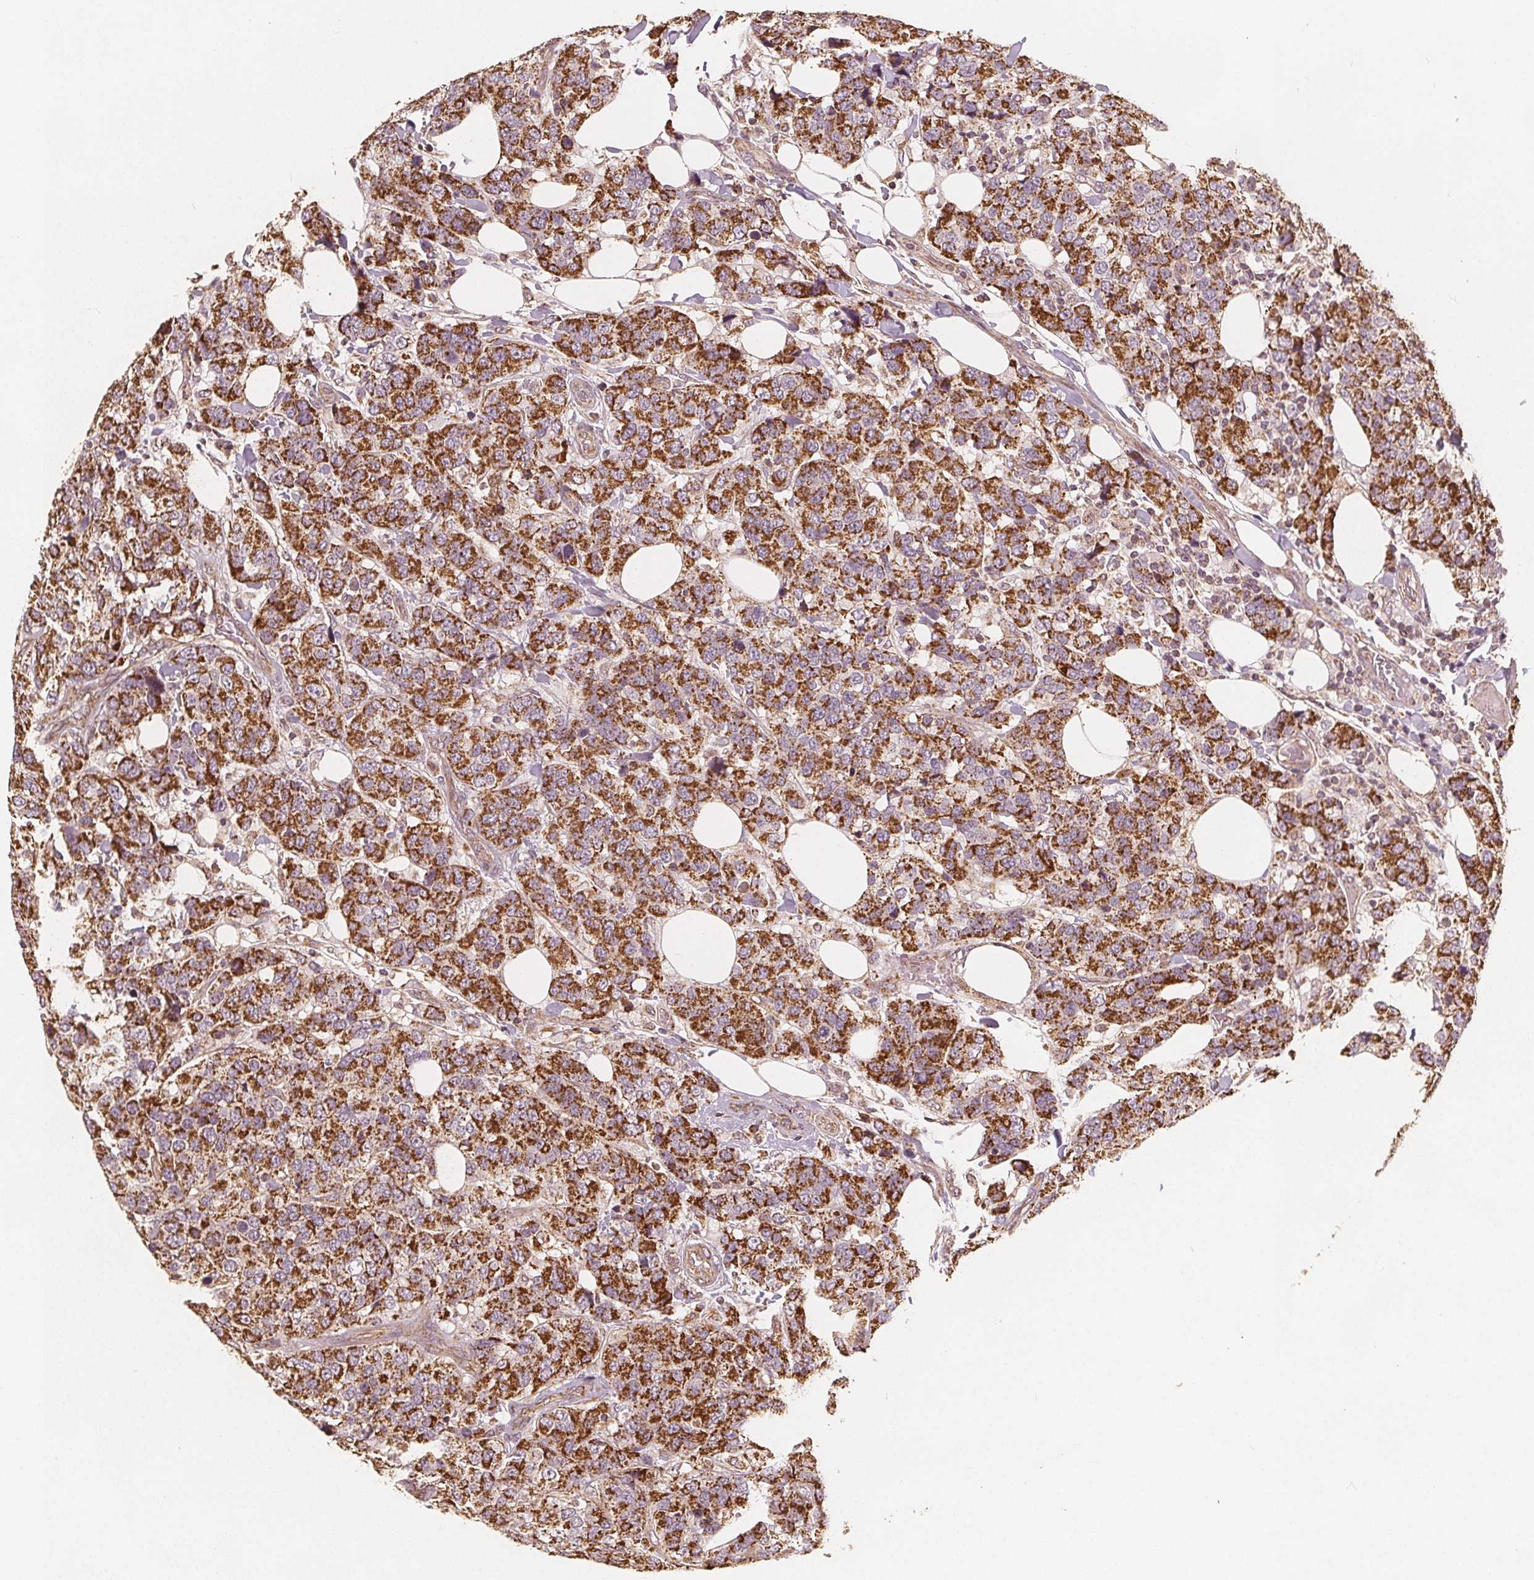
{"staining": {"intensity": "moderate", "quantity": ">75%", "location": "cytoplasmic/membranous"}, "tissue": "breast cancer", "cell_type": "Tumor cells", "image_type": "cancer", "snomed": [{"axis": "morphology", "description": "Lobular carcinoma"}, {"axis": "topography", "description": "Breast"}], "caption": "Breast cancer (lobular carcinoma) tissue demonstrates moderate cytoplasmic/membranous staining in approximately >75% of tumor cells, visualized by immunohistochemistry.", "gene": "PEX26", "patient": {"sex": "female", "age": 59}}